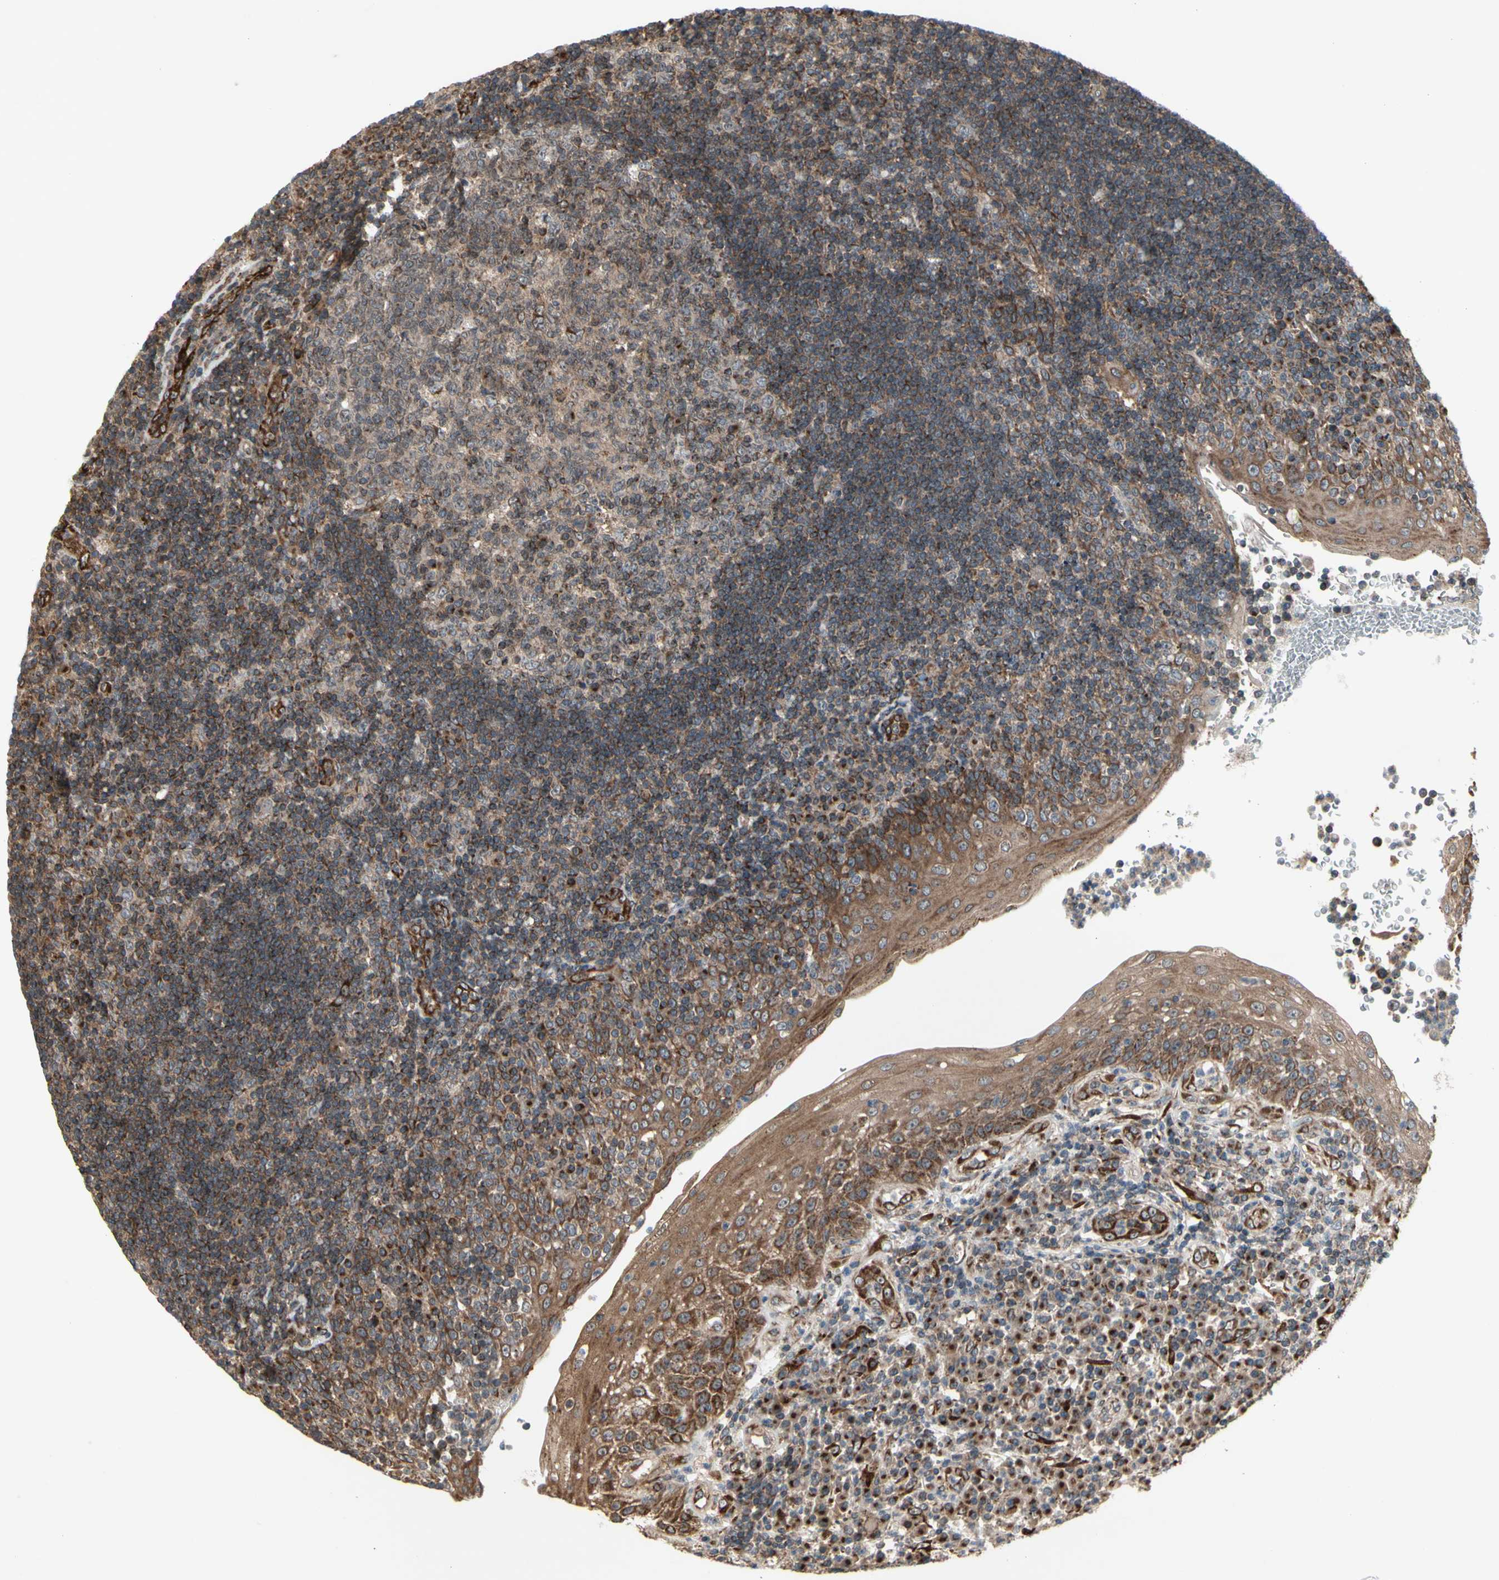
{"staining": {"intensity": "moderate", "quantity": ">75%", "location": "cytoplasmic/membranous"}, "tissue": "tonsil", "cell_type": "Germinal center cells", "image_type": "normal", "snomed": [{"axis": "morphology", "description": "Normal tissue, NOS"}, {"axis": "topography", "description": "Tonsil"}], "caption": "Moderate cytoplasmic/membranous positivity for a protein is seen in approximately >75% of germinal center cells of unremarkable tonsil using immunohistochemistry (IHC).", "gene": "SLC39A9", "patient": {"sex": "female", "age": 40}}